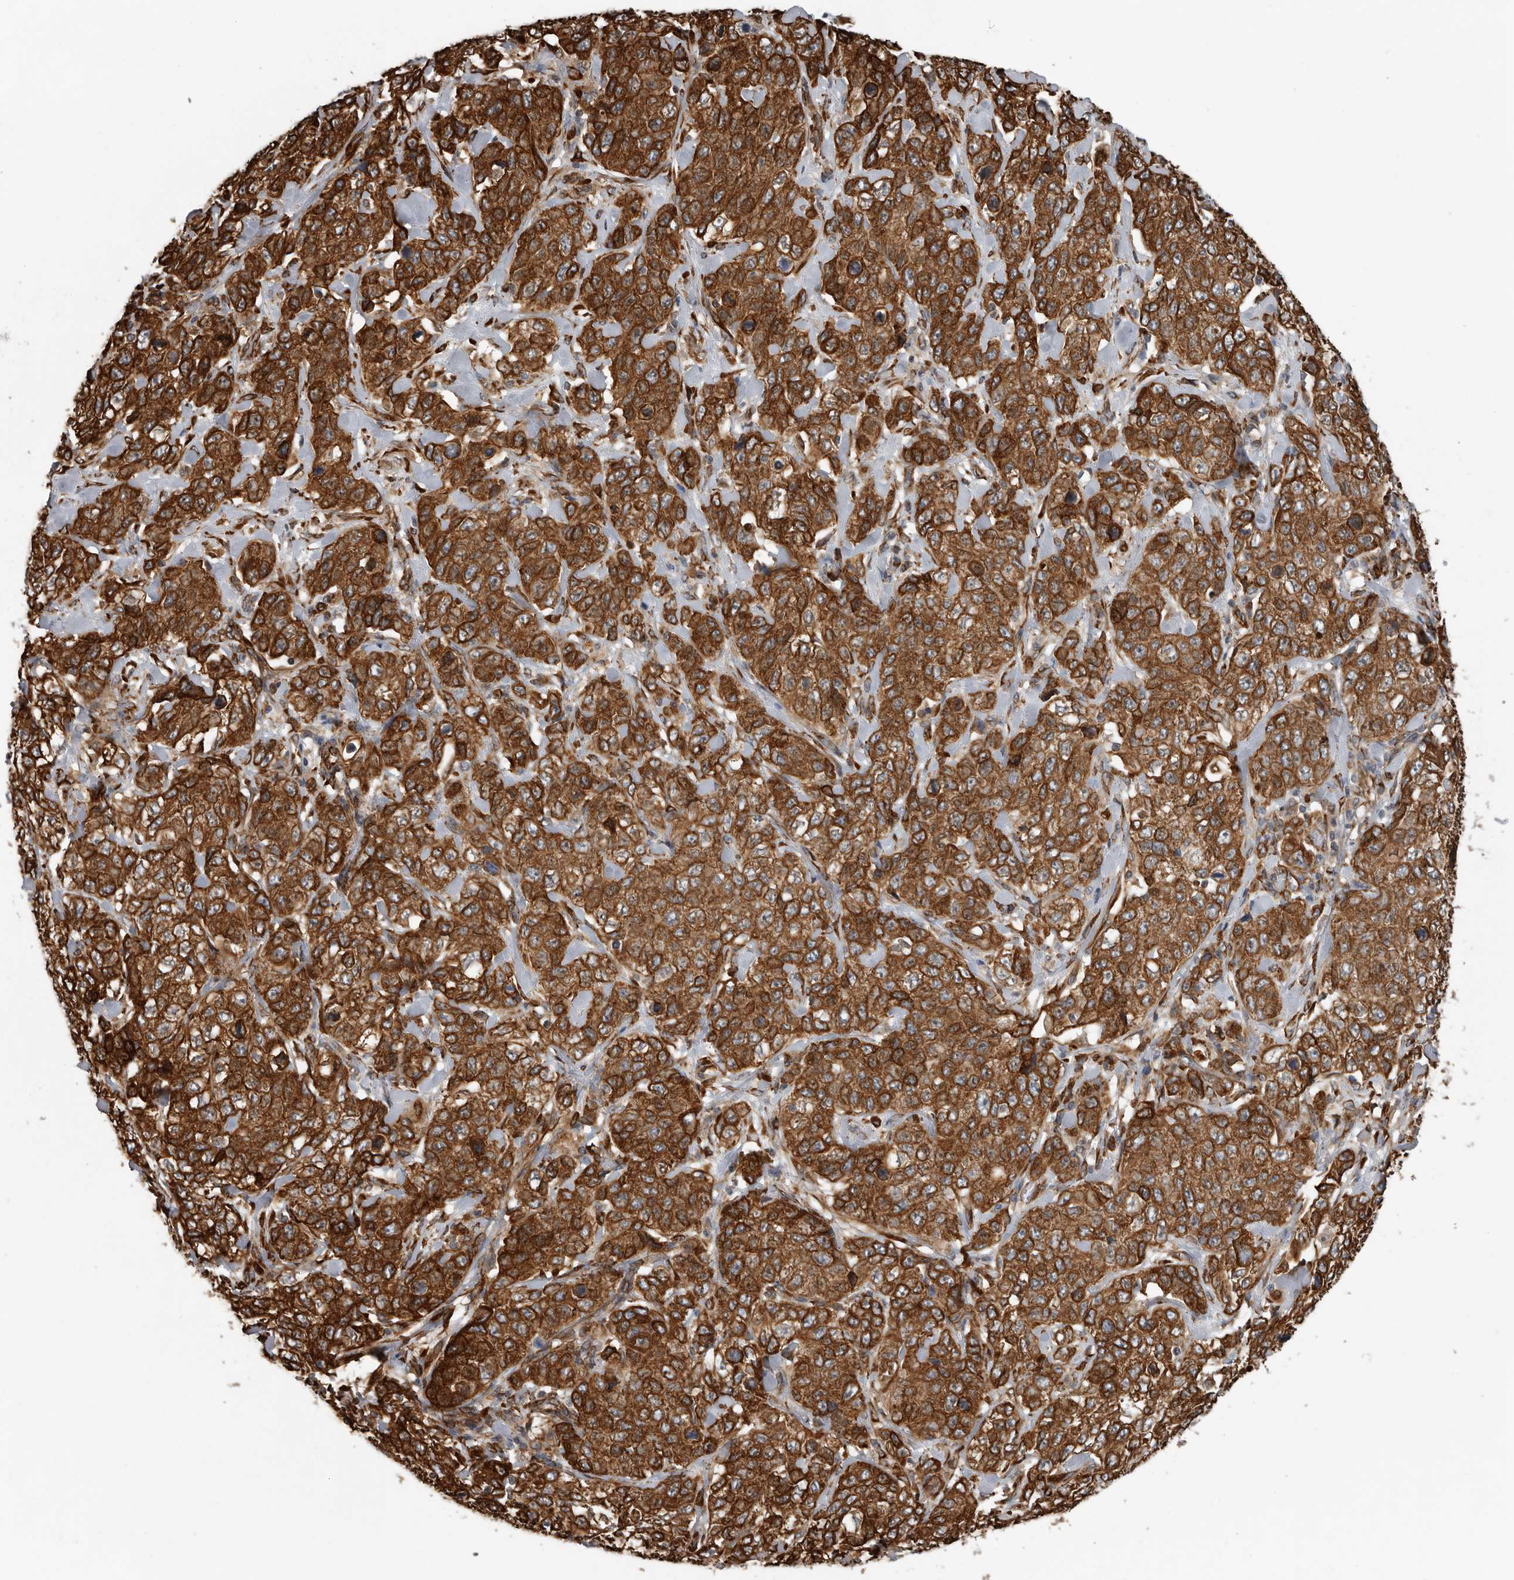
{"staining": {"intensity": "strong", "quantity": ">75%", "location": "cytoplasmic/membranous"}, "tissue": "stomach cancer", "cell_type": "Tumor cells", "image_type": "cancer", "snomed": [{"axis": "morphology", "description": "Adenocarcinoma, NOS"}, {"axis": "topography", "description": "Stomach"}], "caption": "Immunohistochemistry (IHC) (DAB (3,3'-diaminobenzidine)) staining of adenocarcinoma (stomach) shows strong cytoplasmic/membranous protein staining in approximately >75% of tumor cells.", "gene": "CEP350", "patient": {"sex": "male", "age": 48}}